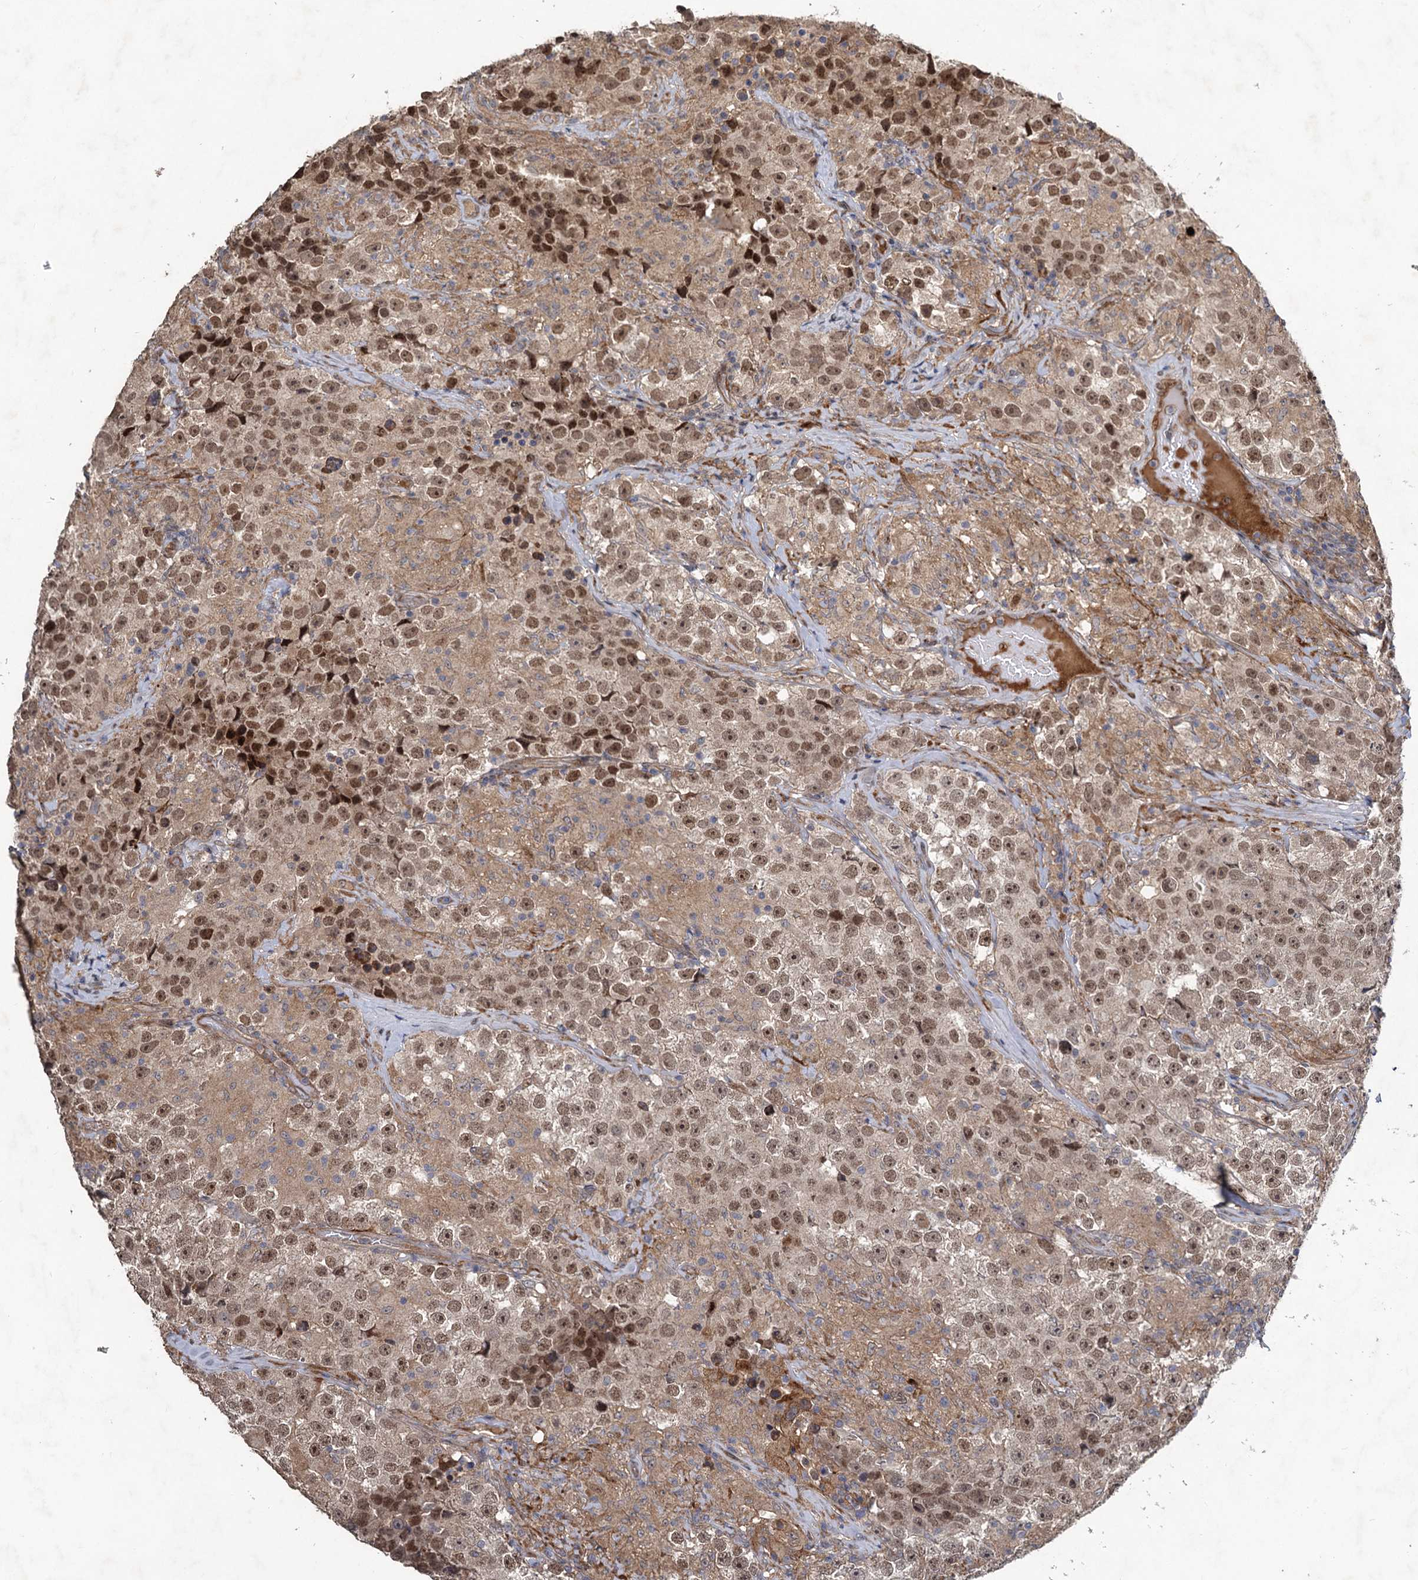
{"staining": {"intensity": "moderate", "quantity": ">75%", "location": "nuclear"}, "tissue": "testis cancer", "cell_type": "Tumor cells", "image_type": "cancer", "snomed": [{"axis": "morphology", "description": "Seminoma, NOS"}, {"axis": "topography", "description": "Testis"}], "caption": "This micrograph exhibits immunohistochemistry (IHC) staining of seminoma (testis), with medium moderate nuclear positivity in about >75% of tumor cells.", "gene": "NUDT22", "patient": {"sex": "male", "age": 46}}